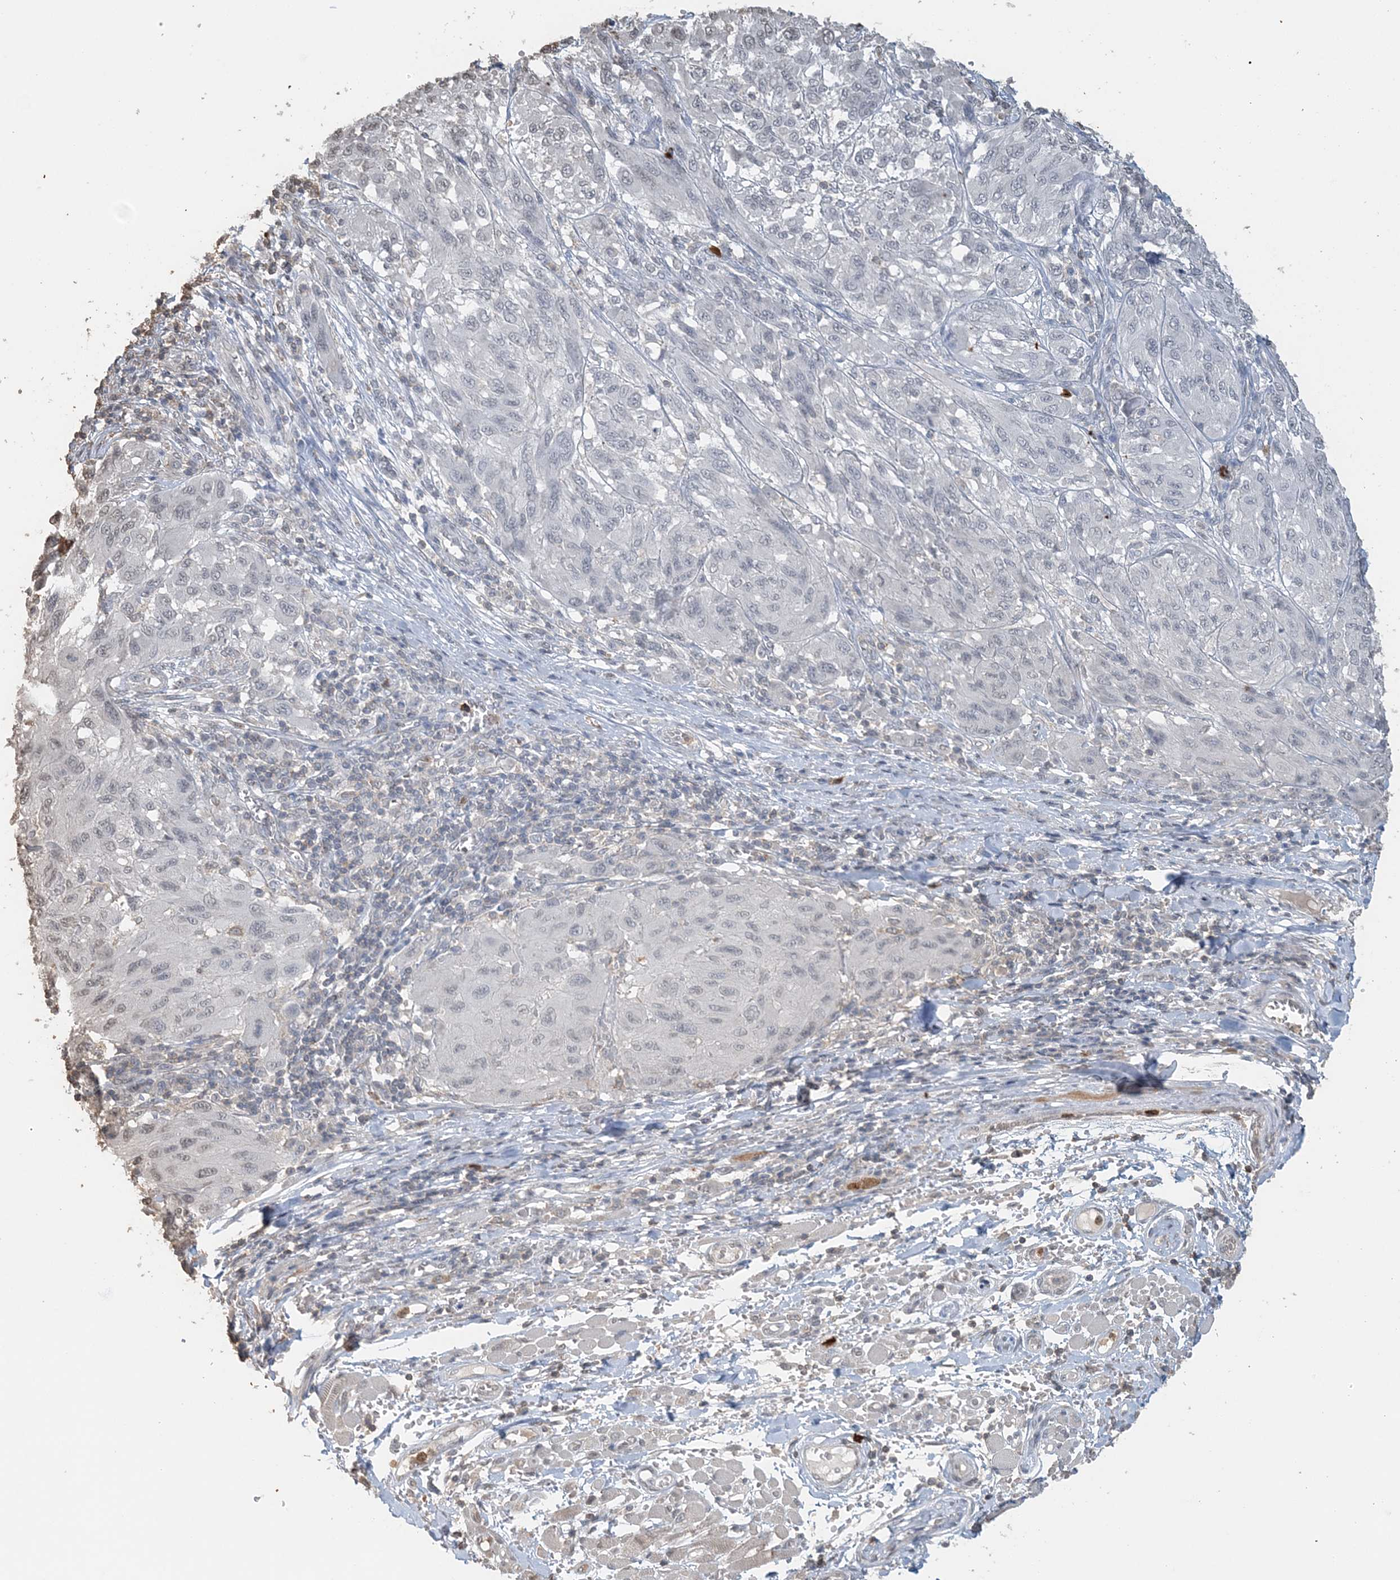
{"staining": {"intensity": "negative", "quantity": "none", "location": "none"}, "tissue": "melanoma", "cell_type": "Tumor cells", "image_type": "cancer", "snomed": [{"axis": "morphology", "description": "Malignant melanoma, NOS"}, {"axis": "topography", "description": "Skin"}], "caption": "DAB immunohistochemical staining of malignant melanoma shows no significant staining in tumor cells.", "gene": "FAM110A", "patient": {"sex": "female", "age": 91}}